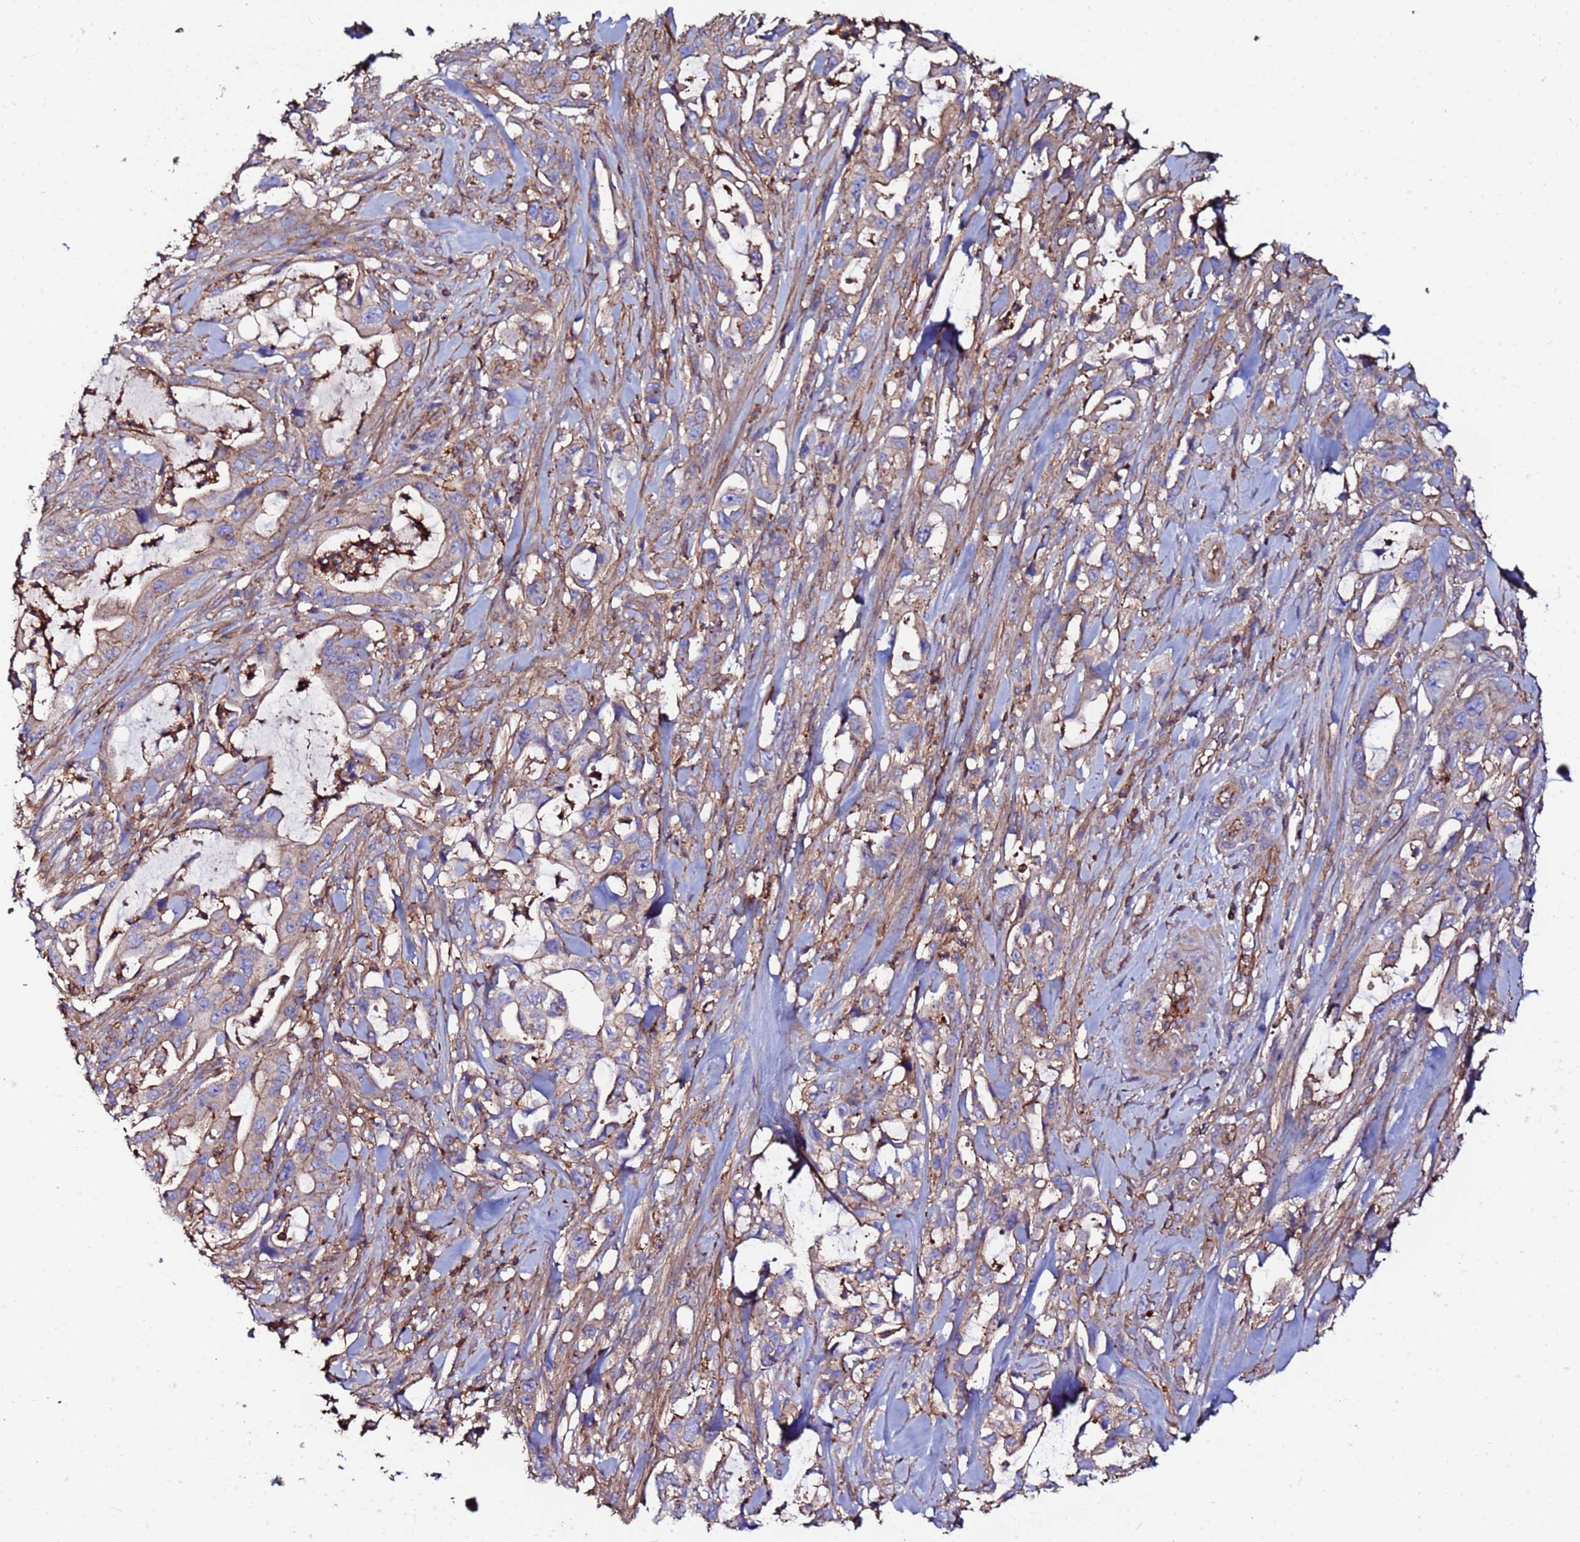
{"staining": {"intensity": "weak", "quantity": "<25%", "location": "cytoplasmic/membranous"}, "tissue": "pancreatic cancer", "cell_type": "Tumor cells", "image_type": "cancer", "snomed": [{"axis": "morphology", "description": "Adenocarcinoma, NOS"}, {"axis": "topography", "description": "Pancreas"}], "caption": "Immunohistochemistry (IHC) histopathology image of neoplastic tissue: human pancreatic cancer stained with DAB (3,3'-diaminobenzidine) reveals no significant protein positivity in tumor cells.", "gene": "POTEE", "patient": {"sex": "female", "age": 61}}